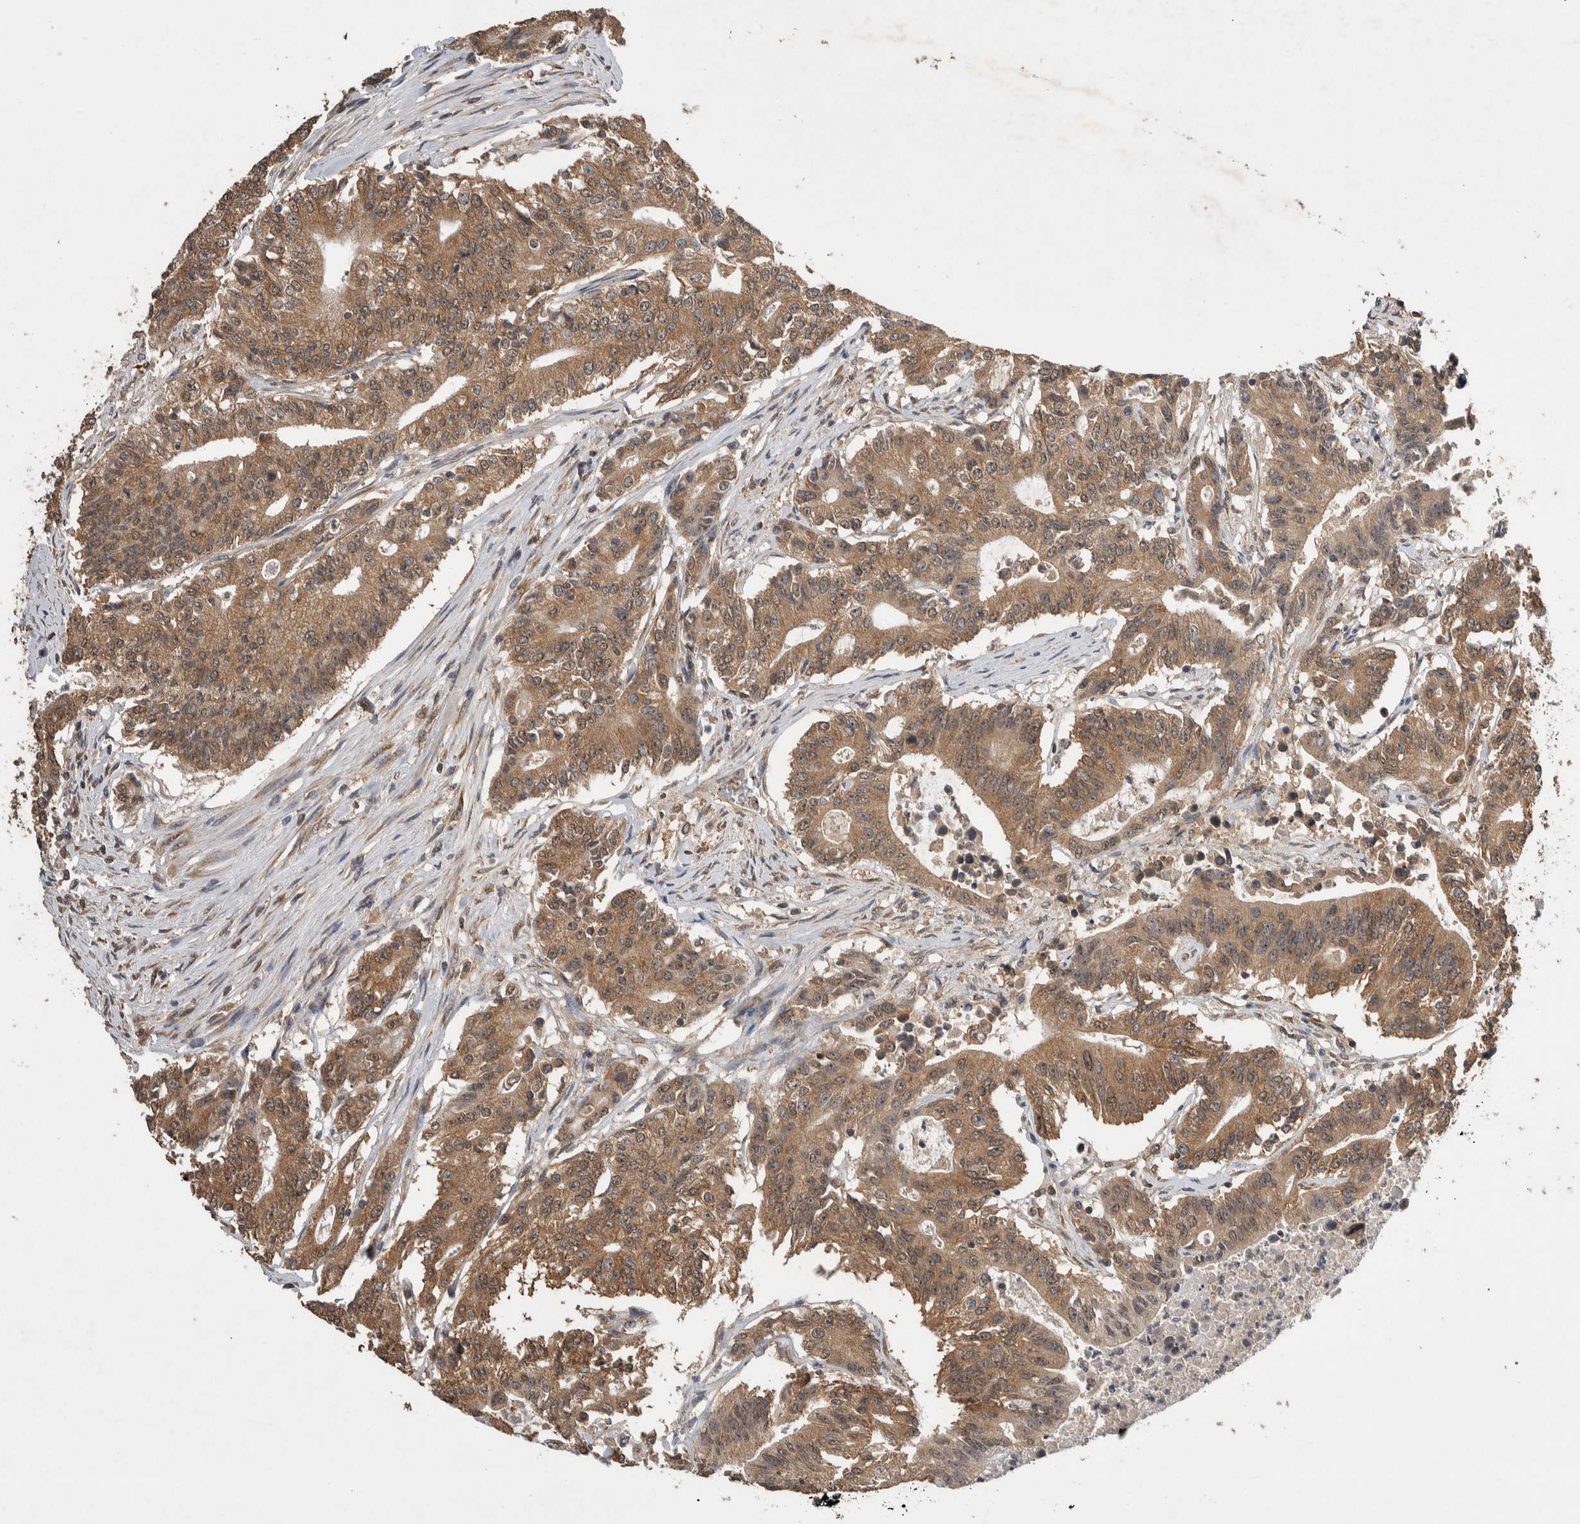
{"staining": {"intensity": "moderate", "quantity": ">75%", "location": "cytoplasmic/membranous,nuclear"}, "tissue": "colorectal cancer", "cell_type": "Tumor cells", "image_type": "cancer", "snomed": [{"axis": "morphology", "description": "Adenocarcinoma, NOS"}, {"axis": "topography", "description": "Colon"}], "caption": "This is an image of immunohistochemistry (IHC) staining of colorectal cancer, which shows moderate expression in the cytoplasmic/membranous and nuclear of tumor cells.", "gene": "DVL2", "patient": {"sex": "female", "age": 77}}